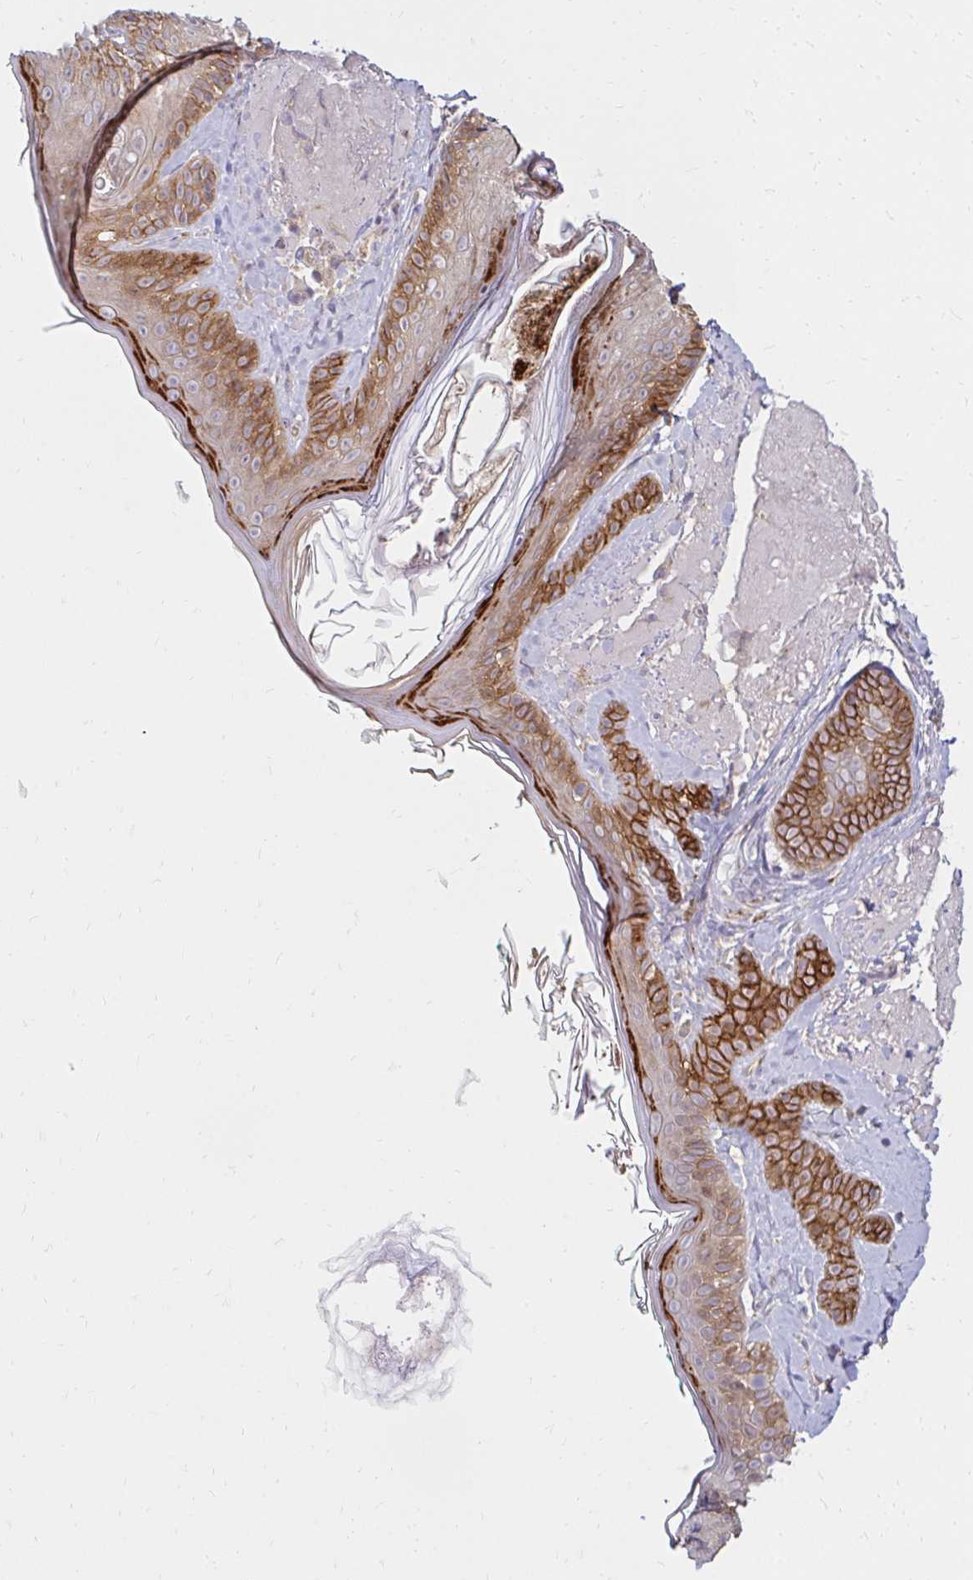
{"staining": {"intensity": "negative", "quantity": "none", "location": "none"}, "tissue": "skin", "cell_type": "Fibroblasts", "image_type": "normal", "snomed": [{"axis": "morphology", "description": "Normal tissue, NOS"}, {"axis": "topography", "description": "Skin"}], "caption": "High magnification brightfield microscopy of benign skin stained with DAB (3,3'-diaminobenzidine) (brown) and counterstained with hematoxylin (blue): fibroblasts show no significant expression. (DAB immunohistochemistry visualized using brightfield microscopy, high magnification).", "gene": "ITGA2", "patient": {"sex": "male", "age": 73}}